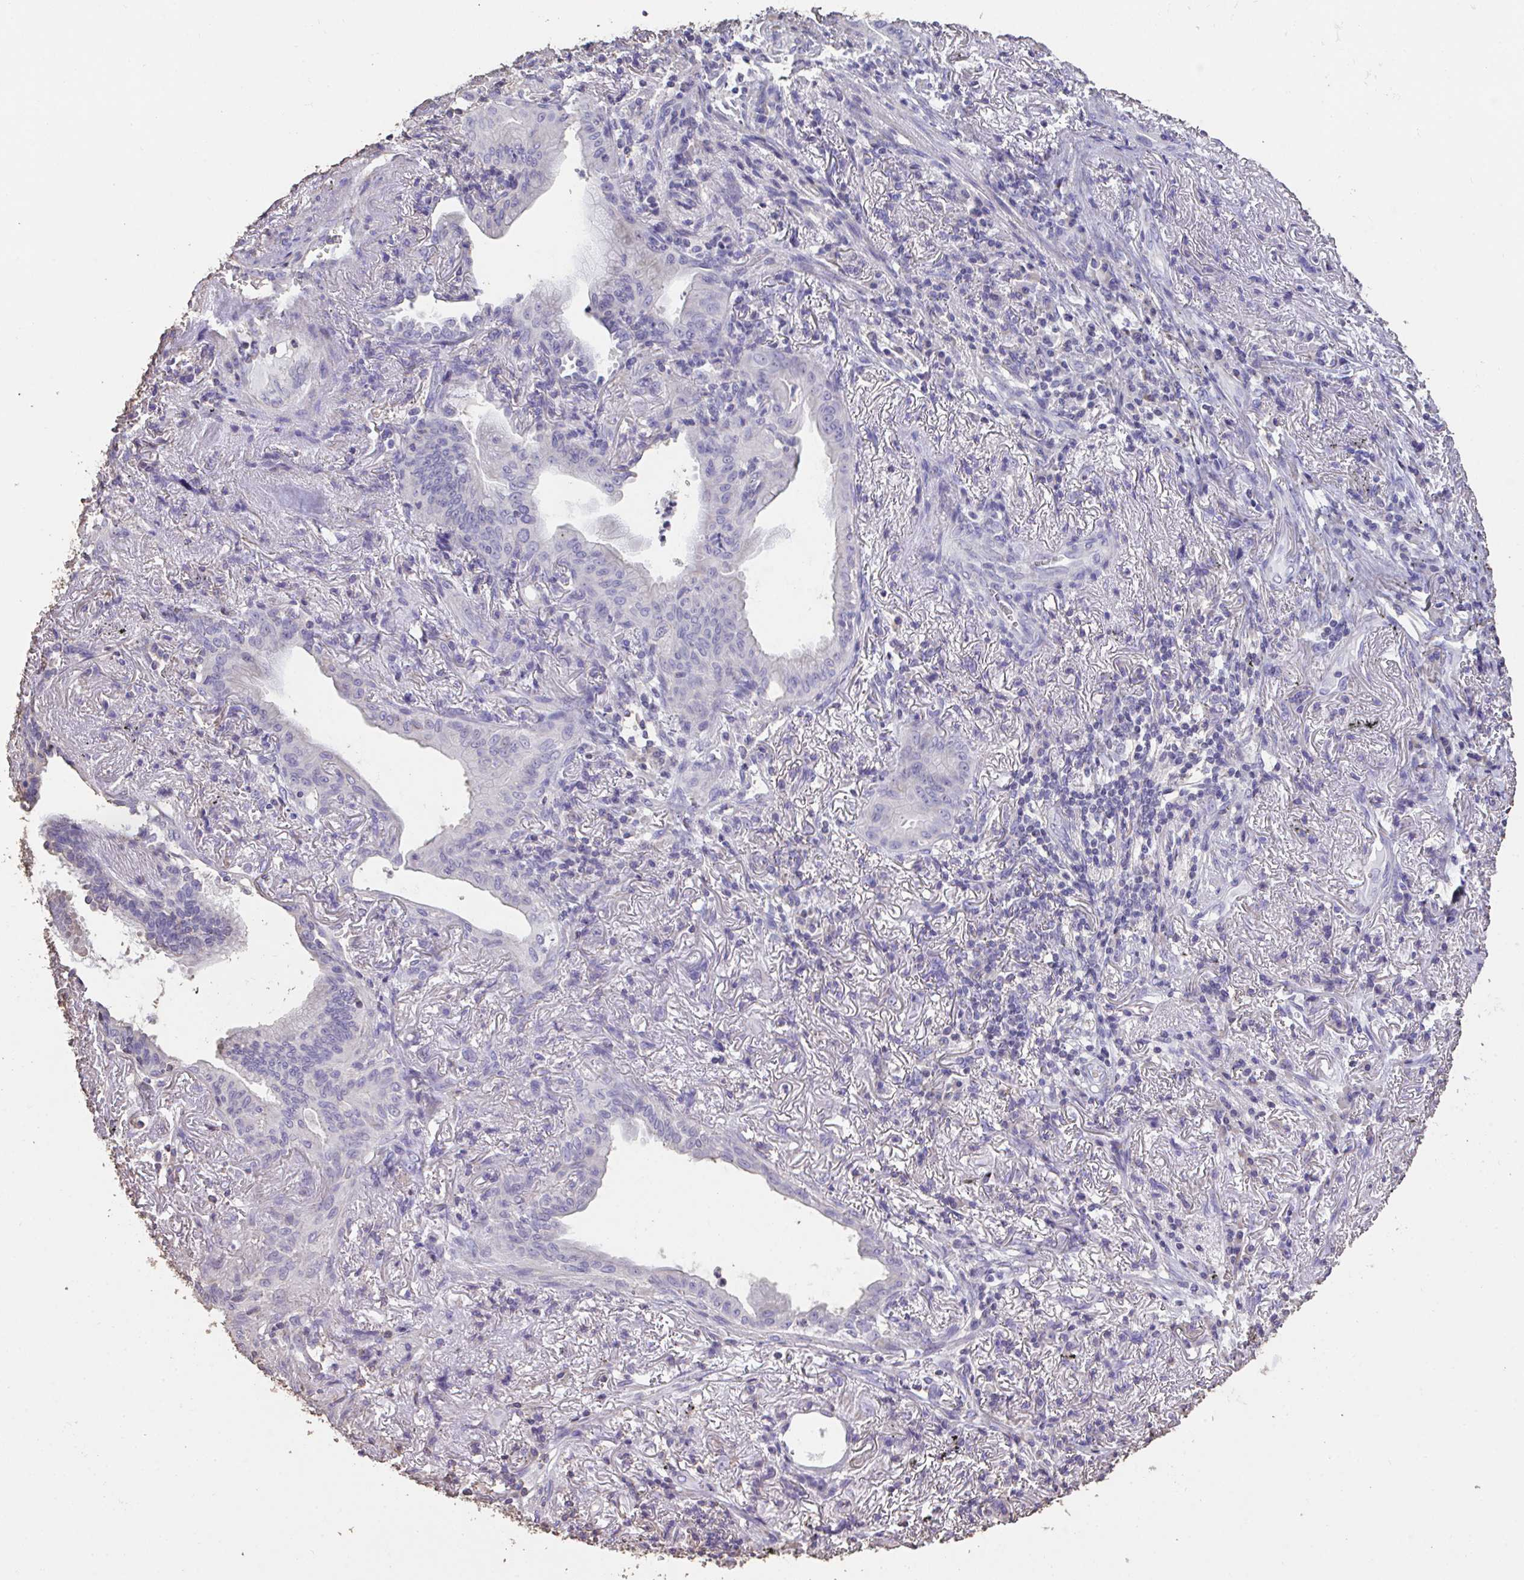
{"staining": {"intensity": "negative", "quantity": "none", "location": "none"}, "tissue": "lung cancer", "cell_type": "Tumor cells", "image_type": "cancer", "snomed": [{"axis": "morphology", "description": "Adenocarcinoma, NOS"}, {"axis": "topography", "description": "Lung"}], "caption": "DAB (3,3'-diaminobenzidine) immunohistochemical staining of lung cancer (adenocarcinoma) exhibits no significant staining in tumor cells.", "gene": "IL23R", "patient": {"sex": "male", "age": 77}}